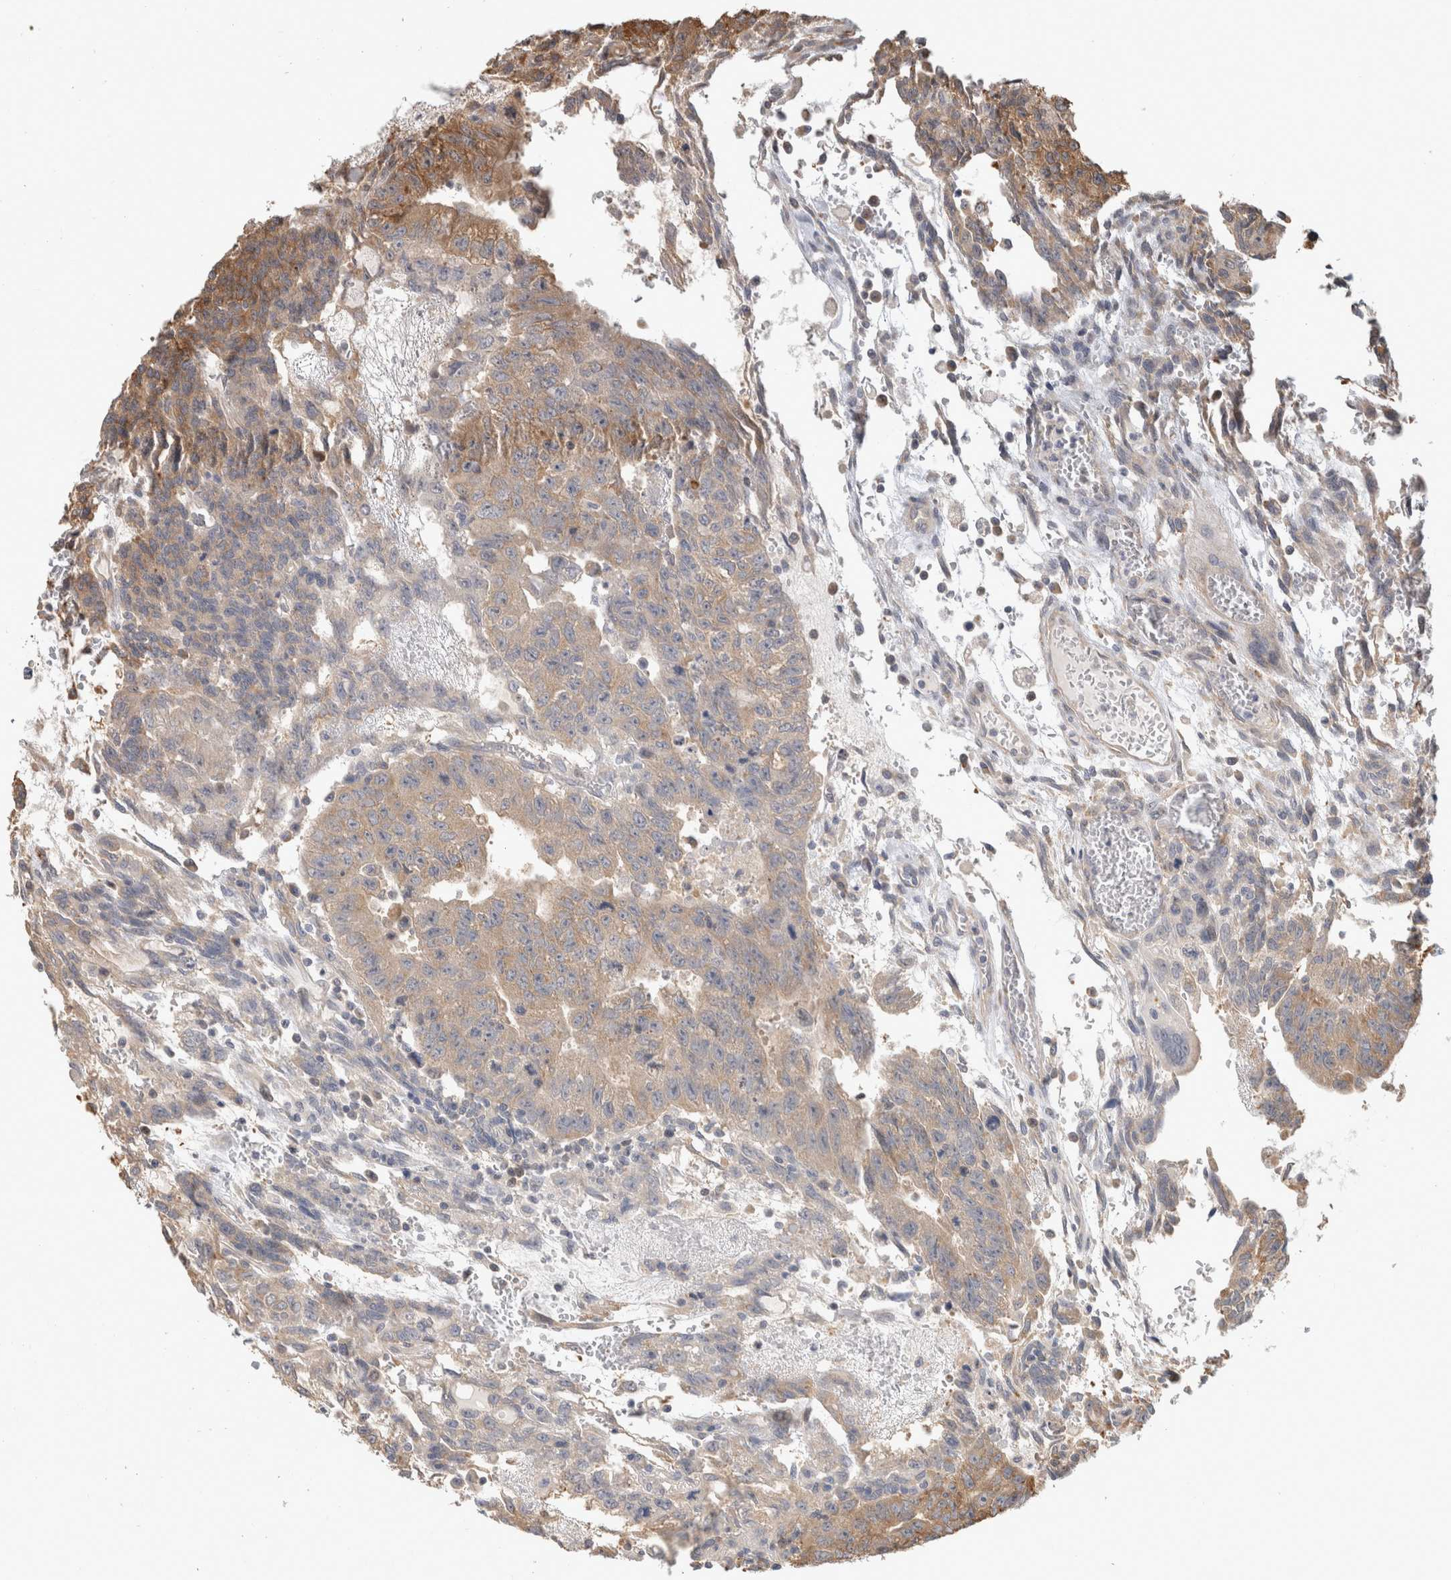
{"staining": {"intensity": "moderate", "quantity": ">75%", "location": "cytoplasmic/membranous"}, "tissue": "testis cancer", "cell_type": "Tumor cells", "image_type": "cancer", "snomed": [{"axis": "morphology", "description": "Seminoma, NOS"}, {"axis": "morphology", "description": "Carcinoma, Embryonal, NOS"}, {"axis": "topography", "description": "Testis"}], "caption": "Immunohistochemistry staining of testis cancer (seminoma), which demonstrates medium levels of moderate cytoplasmic/membranous staining in about >75% of tumor cells indicating moderate cytoplasmic/membranous protein expression. The staining was performed using DAB (brown) for protein detection and nuclei were counterstained in hematoxylin (blue).", "gene": "PCDHB15", "patient": {"sex": "male", "age": 52}}